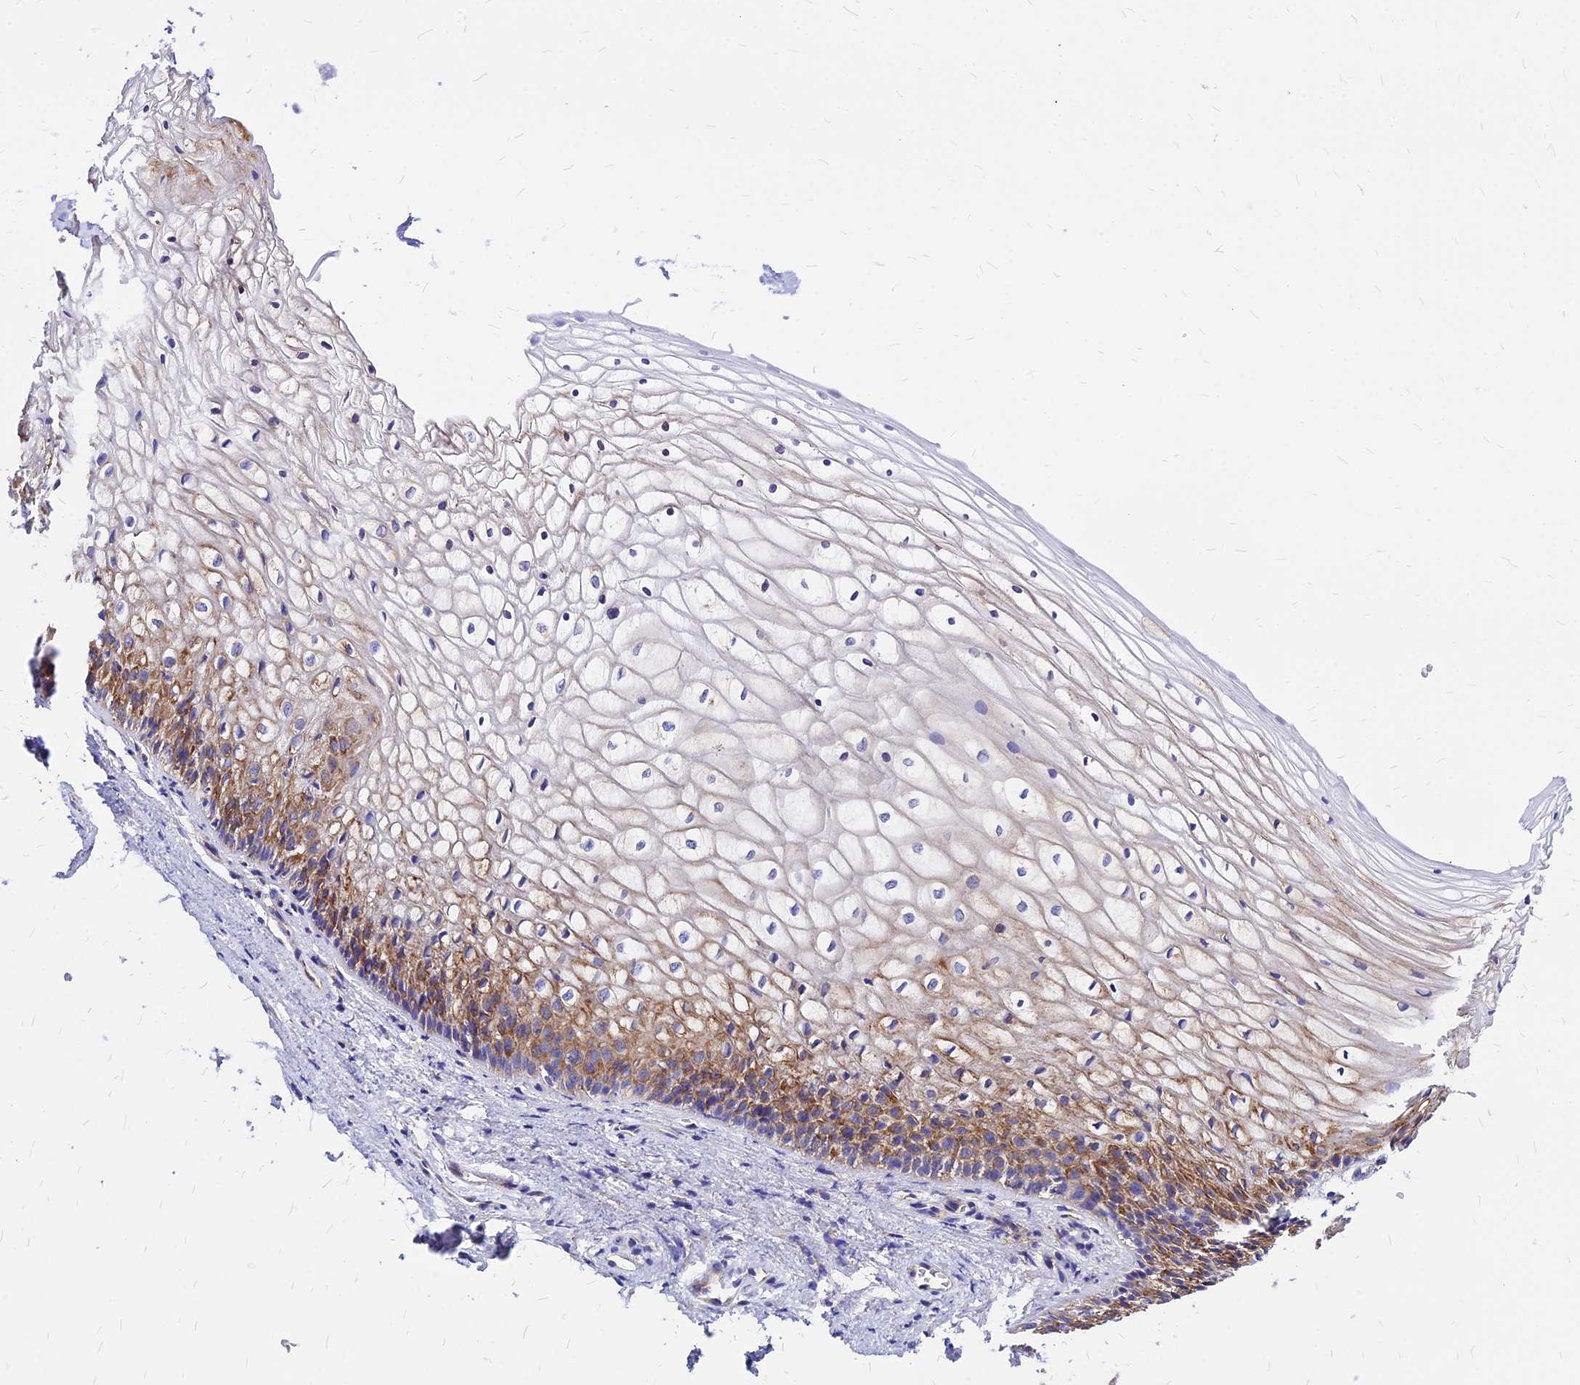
{"staining": {"intensity": "moderate", "quantity": "25%-75%", "location": "cytoplasmic/membranous"}, "tissue": "vagina", "cell_type": "Squamous epithelial cells", "image_type": "normal", "snomed": [{"axis": "morphology", "description": "Normal tissue, NOS"}, {"axis": "topography", "description": "Vagina"}], "caption": "An immunohistochemistry image of unremarkable tissue is shown. Protein staining in brown labels moderate cytoplasmic/membranous positivity in vagina within squamous epithelial cells. The staining was performed using DAB (3,3'-diaminobenzidine) to visualize the protein expression in brown, while the nuclei were stained in blue with hematoxylin (Magnification: 20x).", "gene": "RPL19", "patient": {"sex": "female", "age": 34}}